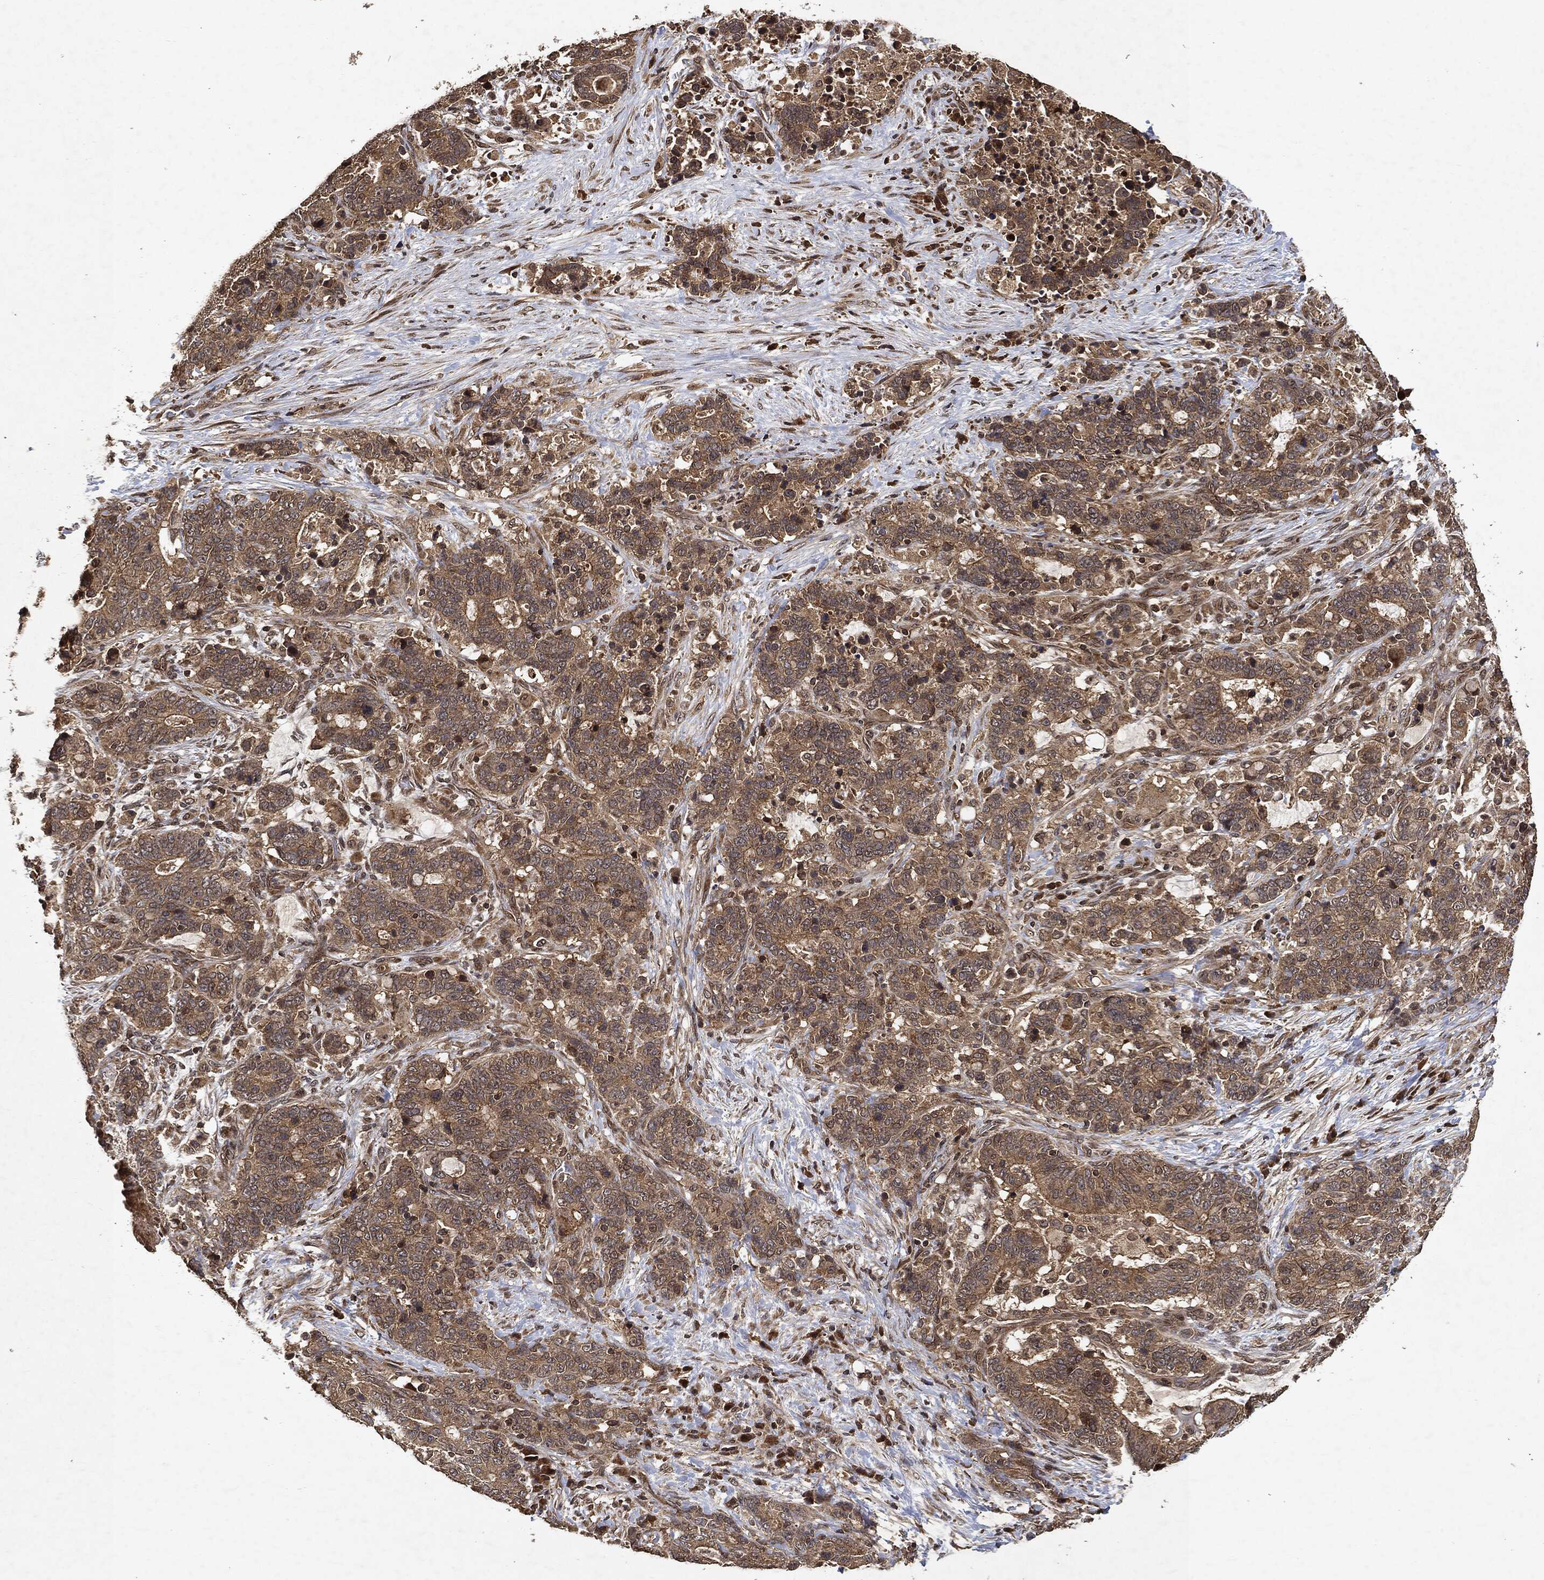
{"staining": {"intensity": "moderate", "quantity": ">75%", "location": "cytoplasmic/membranous"}, "tissue": "stomach cancer", "cell_type": "Tumor cells", "image_type": "cancer", "snomed": [{"axis": "morphology", "description": "Normal tissue, NOS"}, {"axis": "morphology", "description": "Adenocarcinoma, NOS"}, {"axis": "topography", "description": "Stomach"}], "caption": "The immunohistochemical stain labels moderate cytoplasmic/membranous expression in tumor cells of stomach cancer (adenocarcinoma) tissue.", "gene": "ZNF226", "patient": {"sex": "female", "age": 64}}